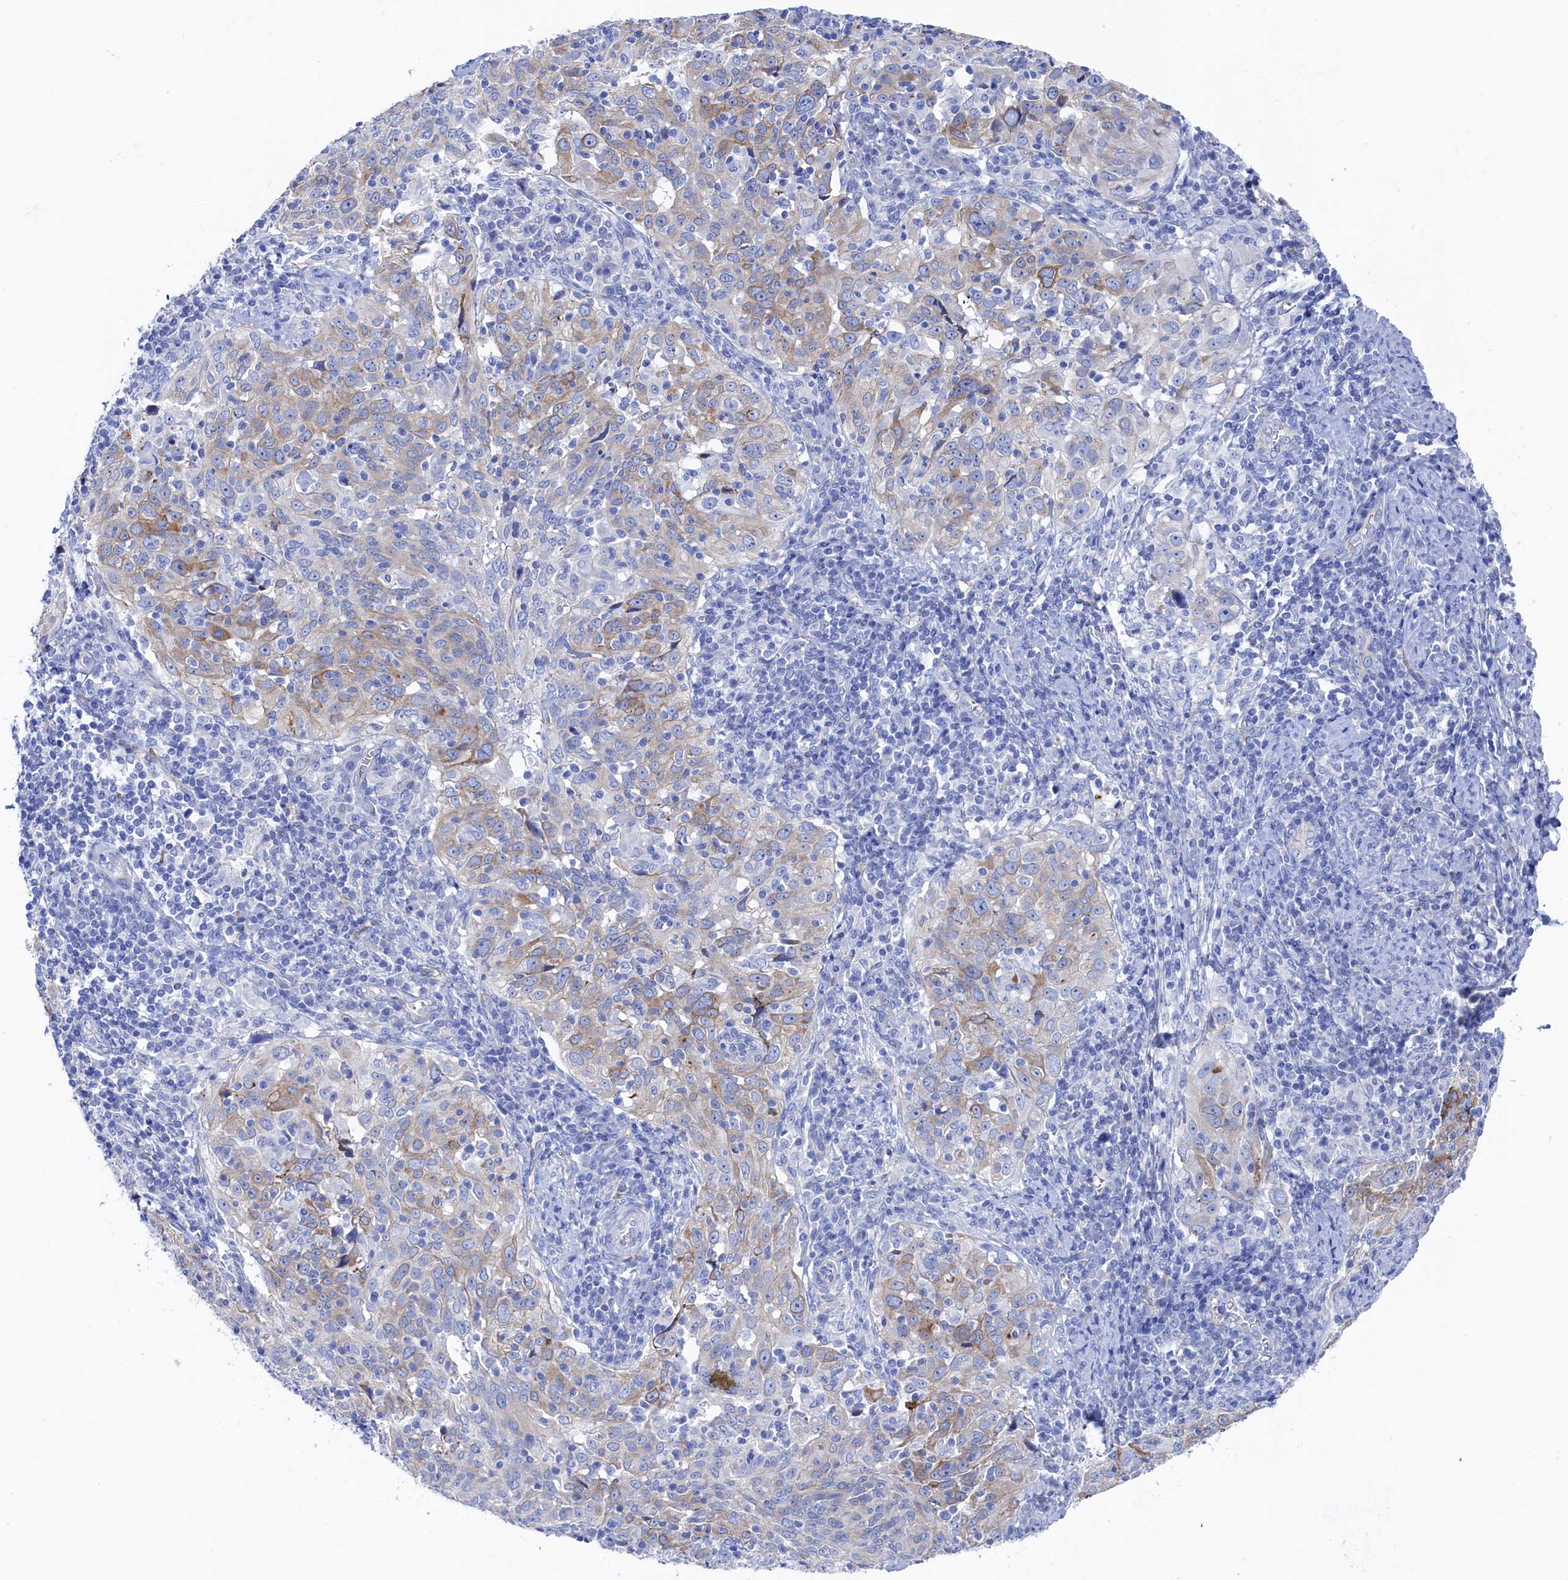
{"staining": {"intensity": "weak", "quantity": "25%-75%", "location": "cytoplasmic/membranous"}, "tissue": "cervical cancer", "cell_type": "Tumor cells", "image_type": "cancer", "snomed": [{"axis": "morphology", "description": "Normal tissue, NOS"}, {"axis": "morphology", "description": "Squamous cell carcinoma, NOS"}, {"axis": "topography", "description": "Cervix"}], "caption": "The image exhibits a brown stain indicating the presence of a protein in the cytoplasmic/membranous of tumor cells in squamous cell carcinoma (cervical). The protein is stained brown, and the nuclei are stained in blue (DAB IHC with brightfield microscopy, high magnification).", "gene": "TMOD2", "patient": {"sex": "female", "age": 31}}